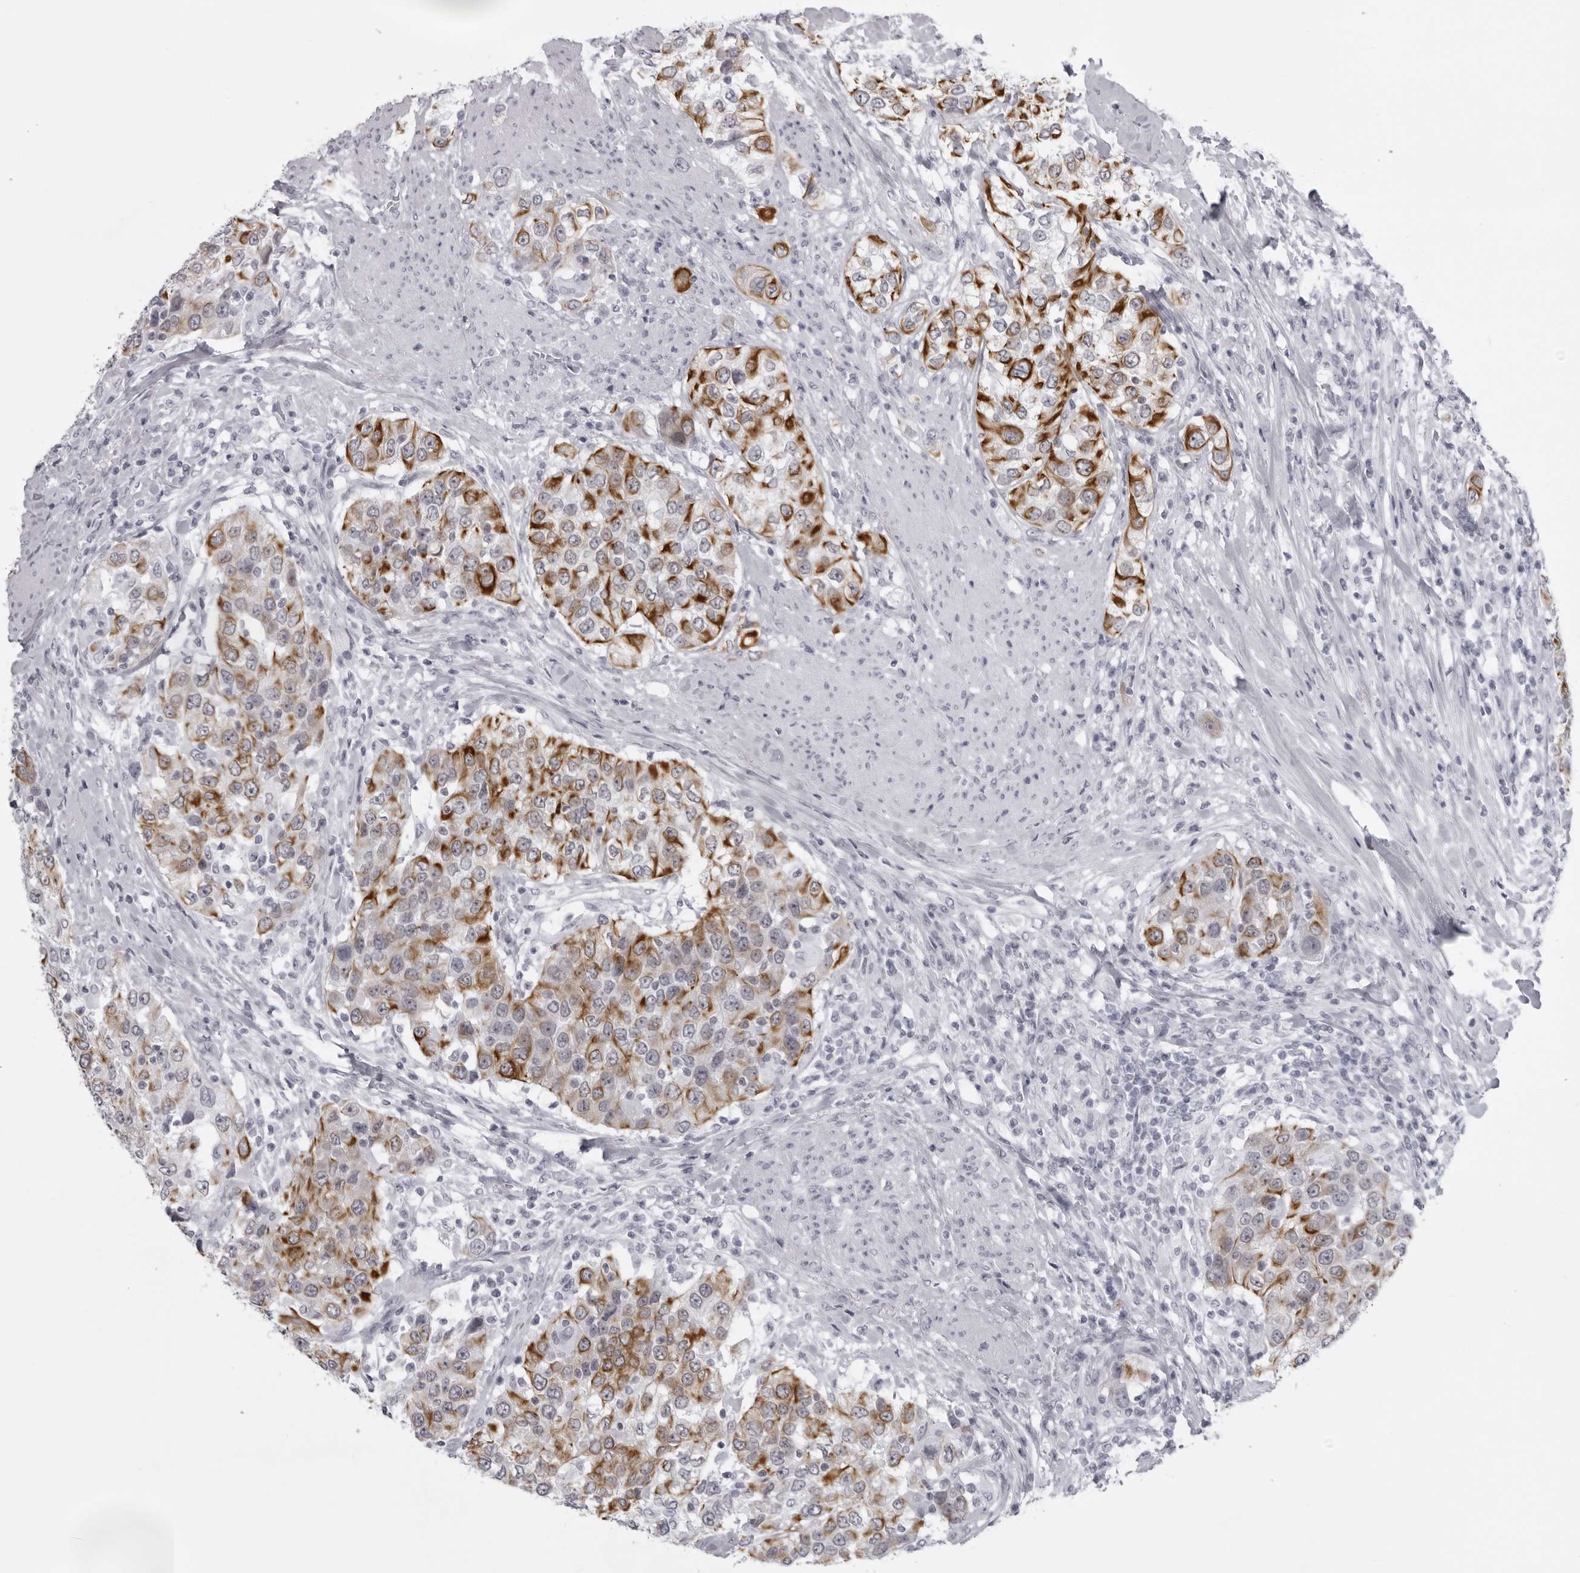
{"staining": {"intensity": "moderate", "quantity": ">75%", "location": "cytoplasmic/membranous"}, "tissue": "urothelial cancer", "cell_type": "Tumor cells", "image_type": "cancer", "snomed": [{"axis": "morphology", "description": "Urothelial carcinoma, High grade"}, {"axis": "topography", "description": "Urinary bladder"}], "caption": "A medium amount of moderate cytoplasmic/membranous positivity is identified in about >75% of tumor cells in urothelial cancer tissue.", "gene": "UROD", "patient": {"sex": "female", "age": 80}}